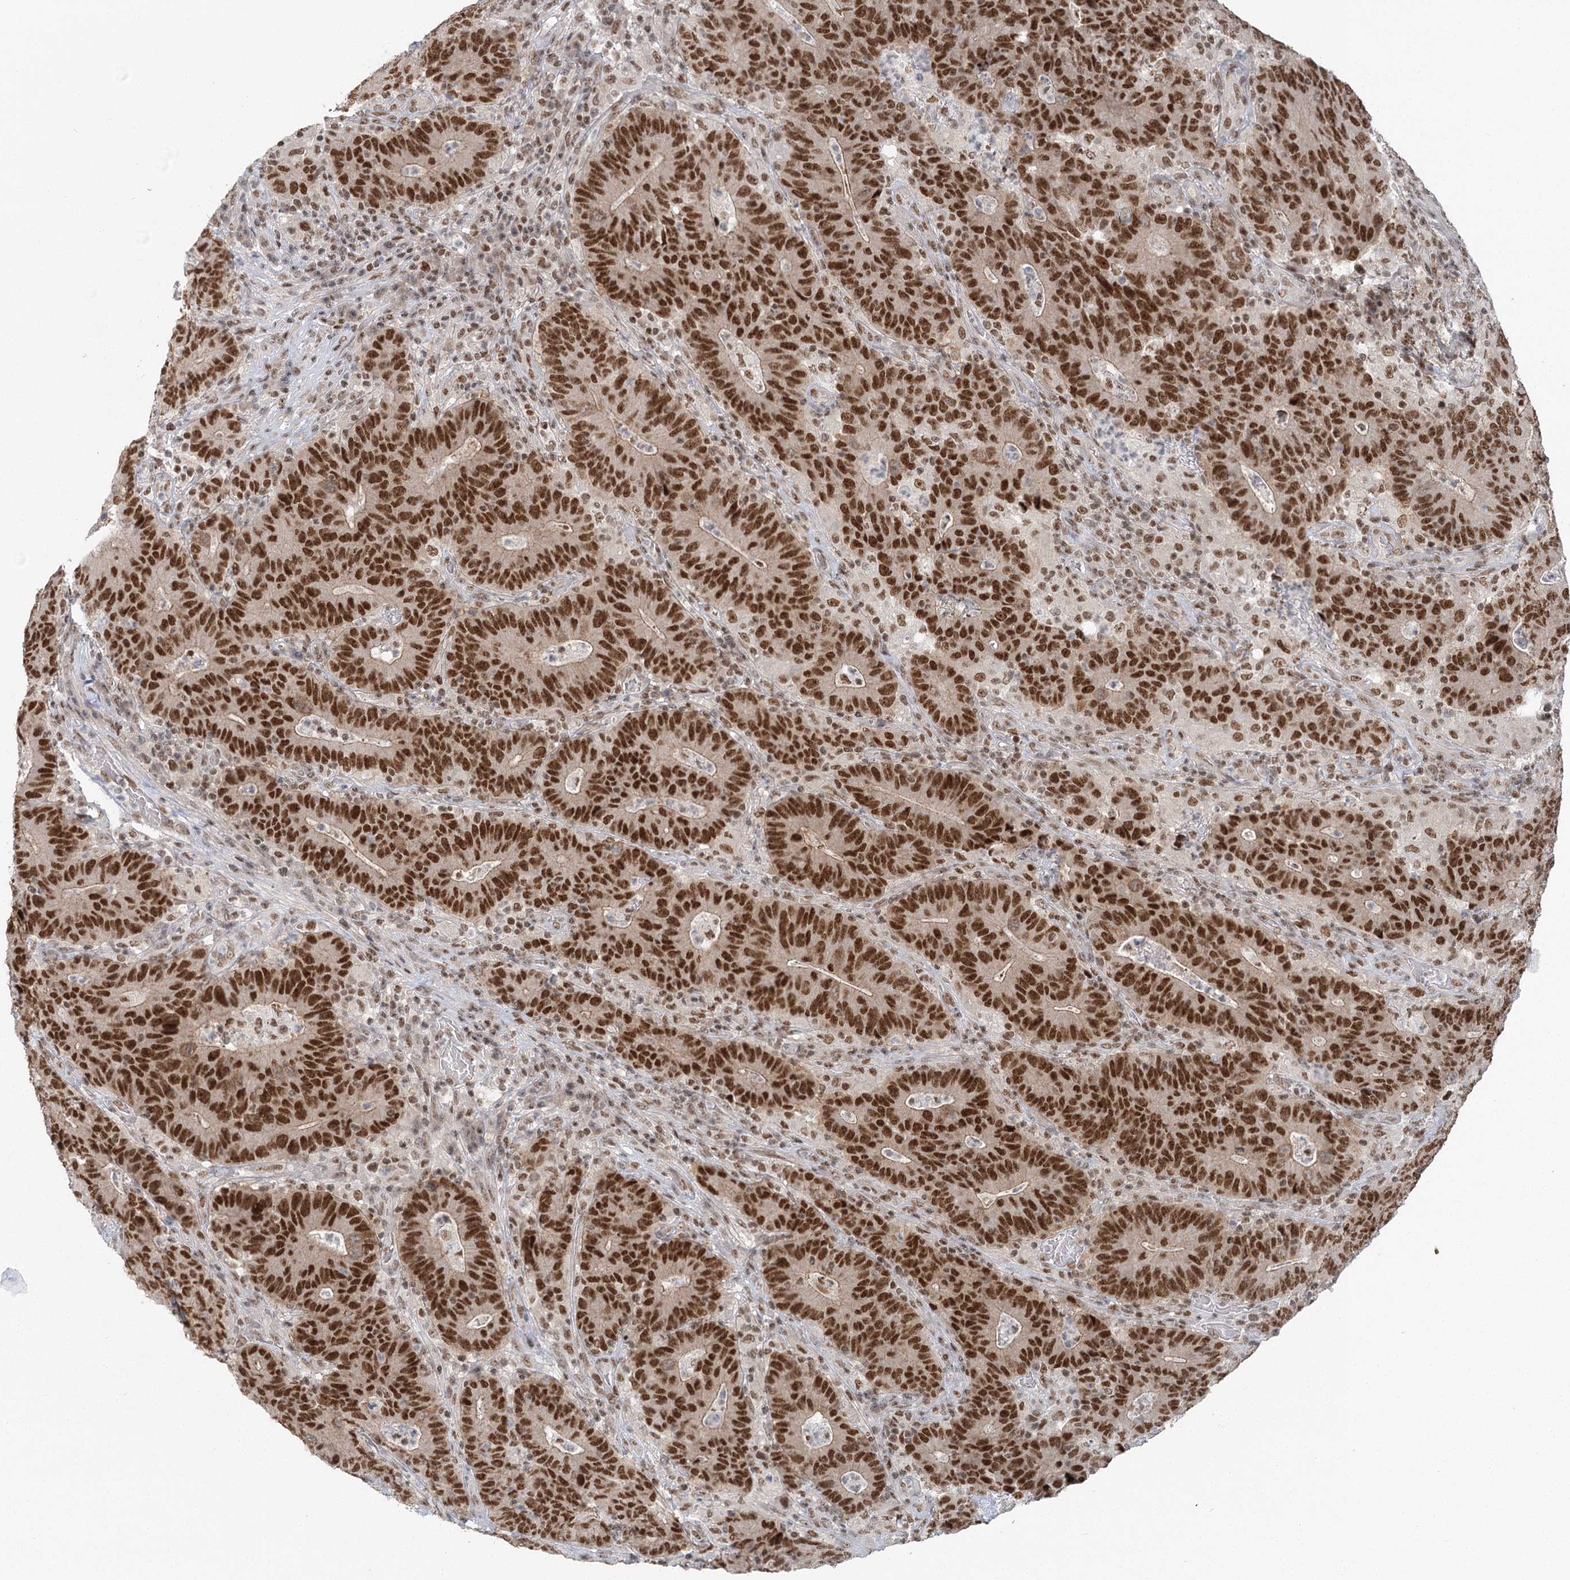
{"staining": {"intensity": "moderate", "quantity": ">75%", "location": "nuclear"}, "tissue": "colorectal cancer", "cell_type": "Tumor cells", "image_type": "cancer", "snomed": [{"axis": "morphology", "description": "Normal tissue, NOS"}, {"axis": "morphology", "description": "Adenocarcinoma, NOS"}, {"axis": "topography", "description": "Colon"}], "caption": "A micrograph of human adenocarcinoma (colorectal) stained for a protein shows moderate nuclear brown staining in tumor cells.", "gene": "PDS5A", "patient": {"sex": "female", "age": 75}}